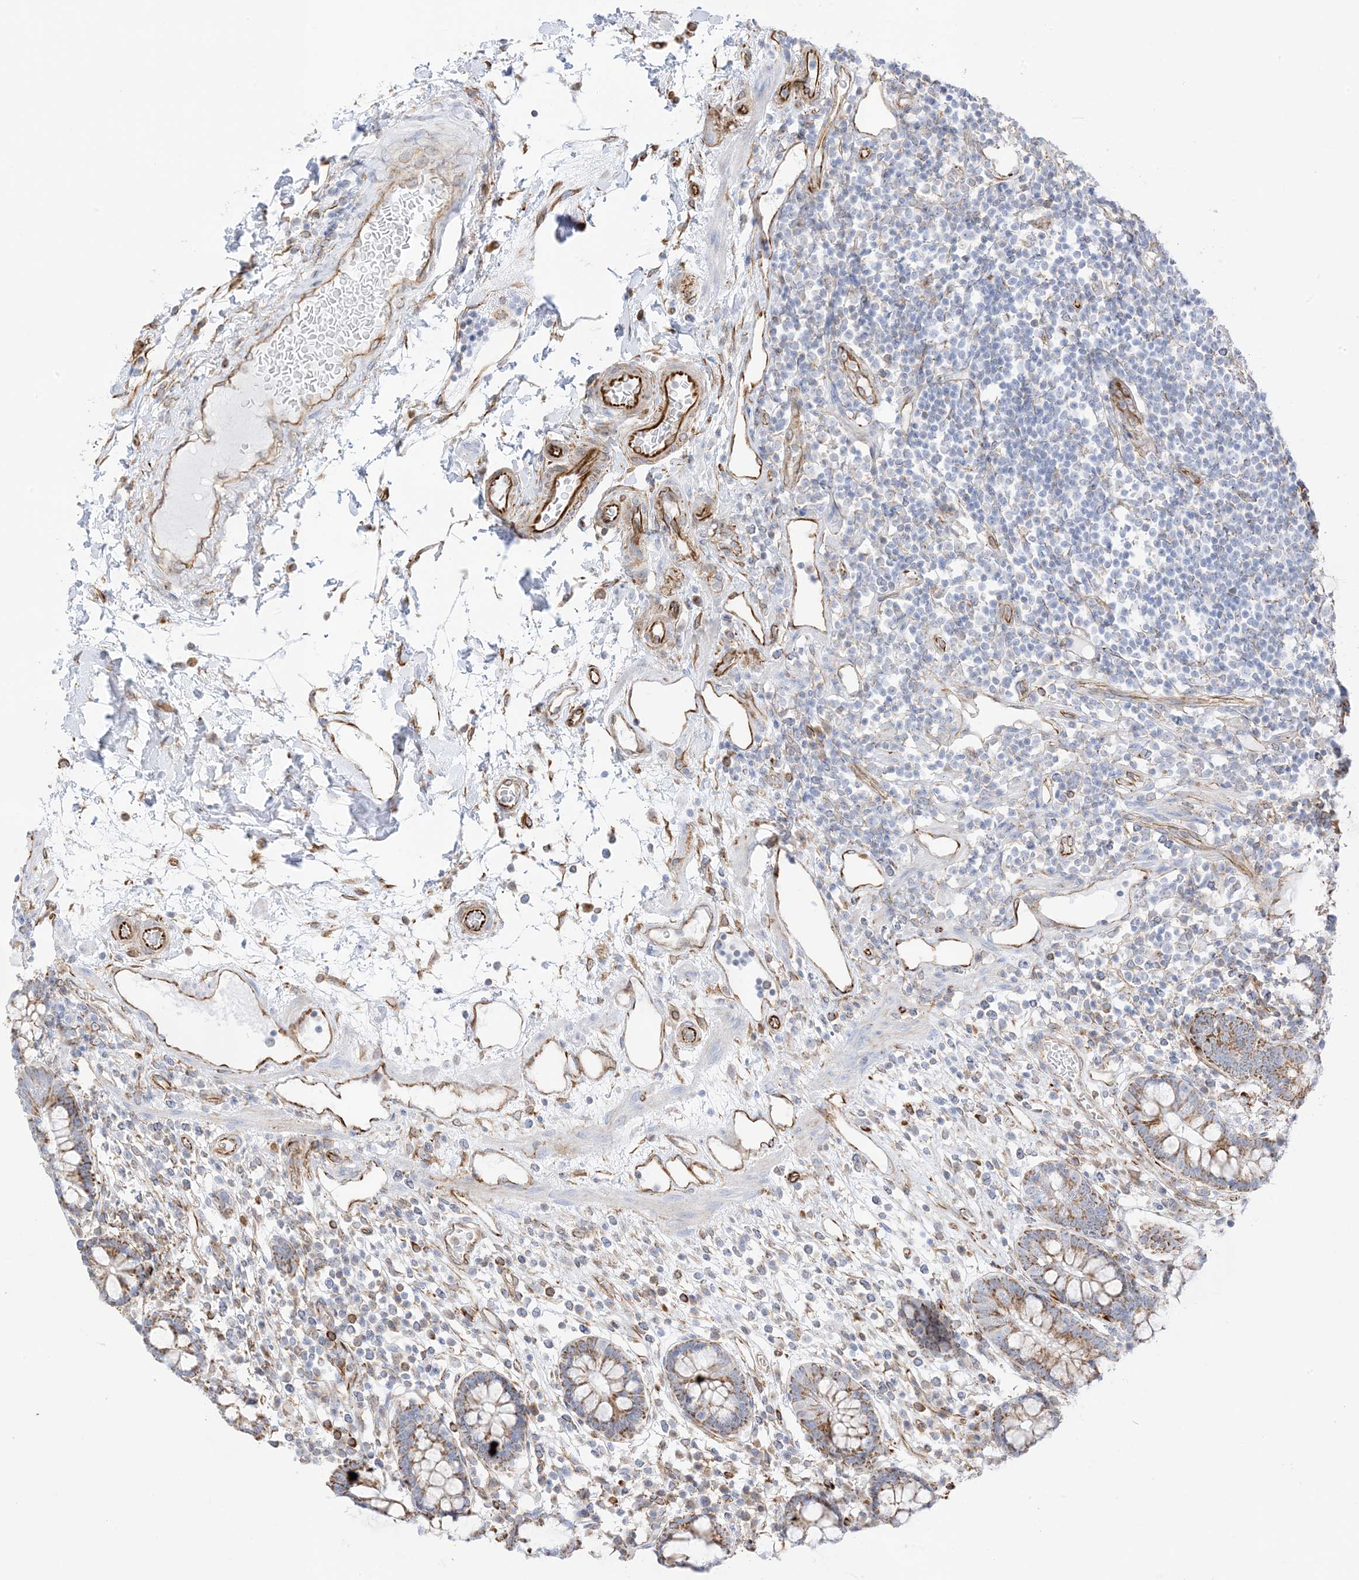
{"staining": {"intensity": "strong", "quantity": "25%-75%", "location": "cytoplasmic/membranous"}, "tissue": "colon", "cell_type": "Endothelial cells", "image_type": "normal", "snomed": [{"axis": "morphology", "description": "Normal tissue, NOS"}, {"axis": "topography", "description": "Colon"}], "caption": "A photomicrograph showing strong cytoplasmic/membranous positivity in about 25%-75% of endothelial cells in normal colon, as visualized by brown immunohistochemical staining.", "gene": "PID1", "patient": {"sex": "female", "age": 79}}